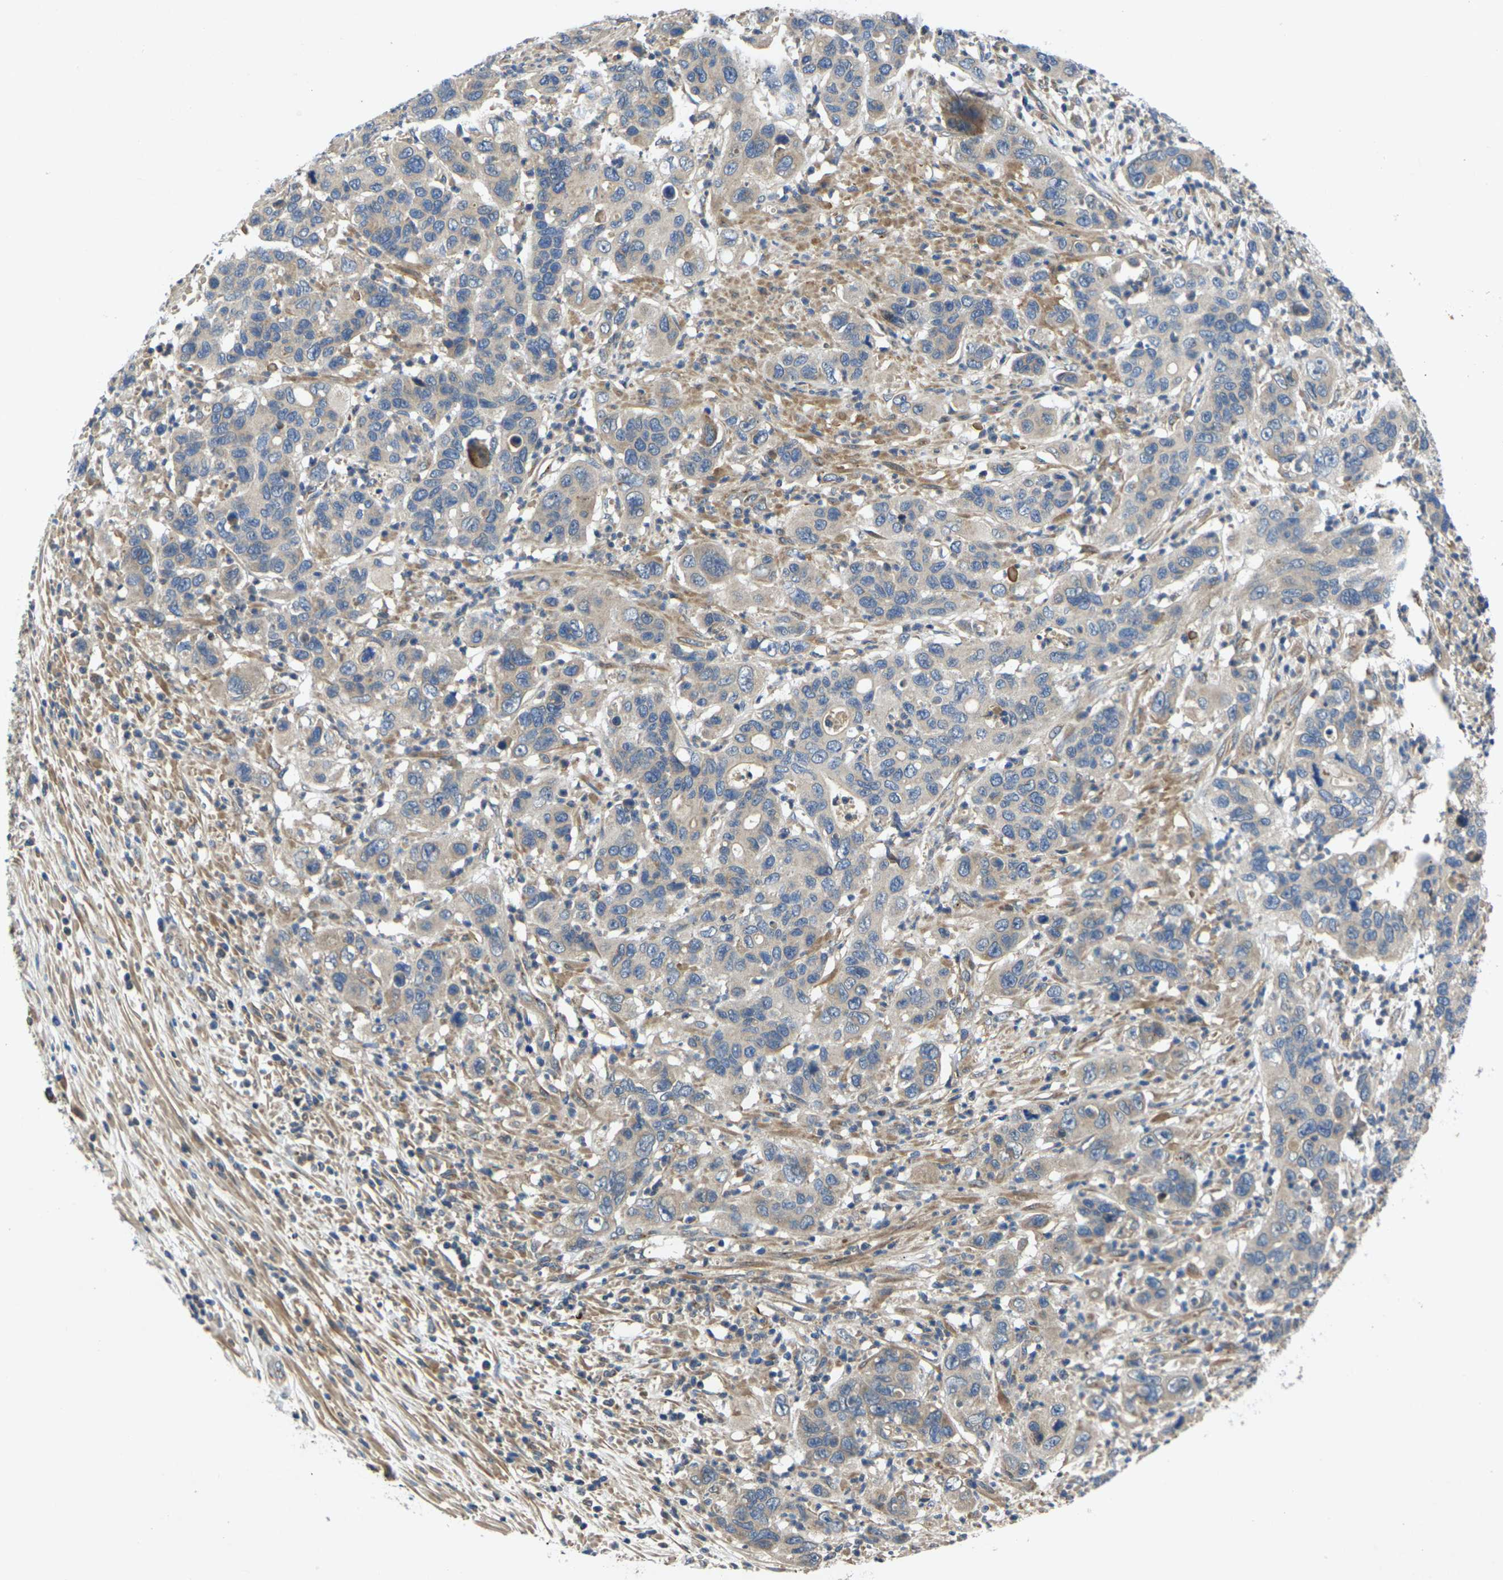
{"staining": {"intensity": "moderate", "quantity": "<25%", "location": "cytoplasmic/membranous"}, "tissue": "pancreatic cancer", "cell_type": "Tumor cells", "image_type": "cancer", "snomed": [{"axis": "morphology", "description": "Adenocarcinoma, NOS"}, {"axis": "topography", "description": "Pancreas"}], "caption": "IHC (DAB) staining of human pancreatic adenocarcinoma reveals moderate cytoplasmic/membranous protein positivity in approximately <25% of tumor cells.", "gene": "KIF1B", "patient": {"sex": "female", "age": 71}}